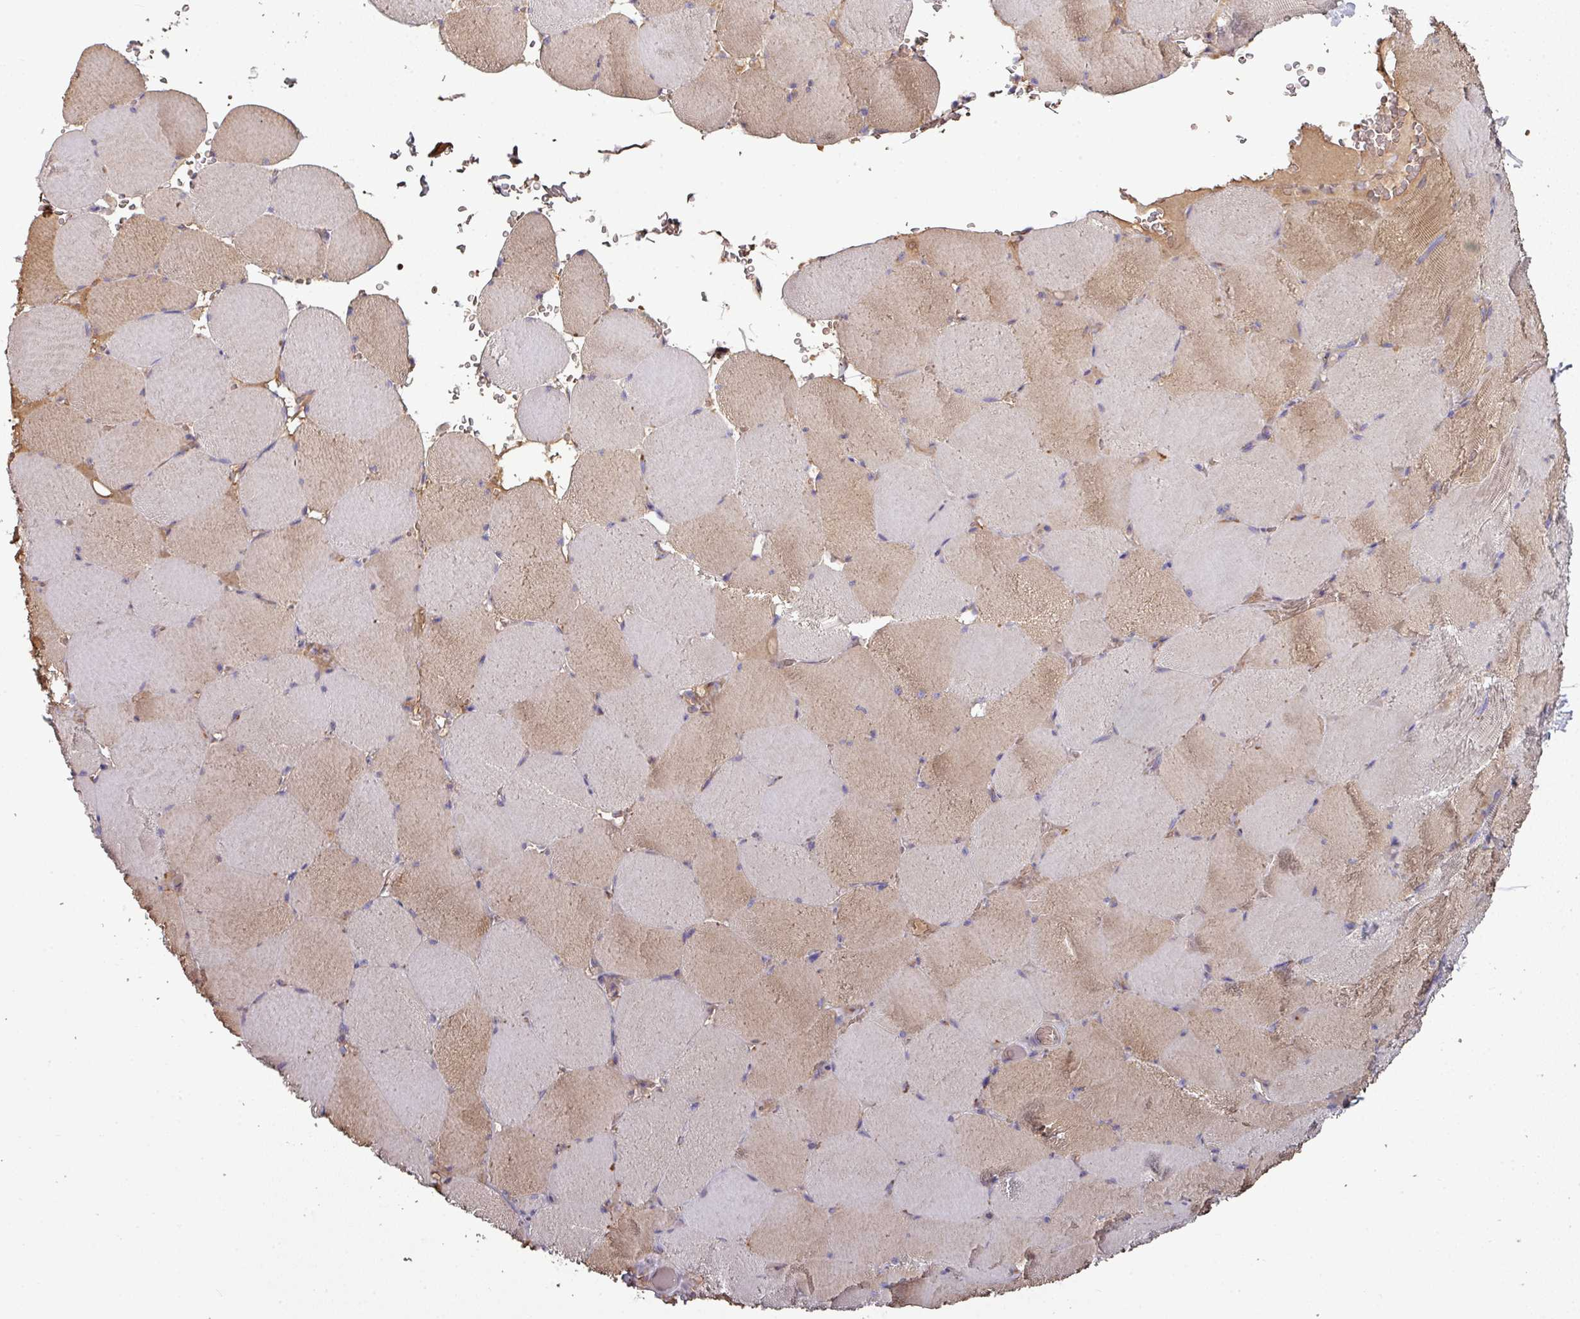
{"staining": {"intensity": "moderate", "quantity": "25%-75%", "location": "cytoplasmic/membranous"}, "tissue": "skeletal muscle", "cell_type": "Myocytes", "image_type": "normal", "snomed": [{"axis": "morphology", "description": "Normal tissue, NOS"}, {"axis": "topography", "description": "Skeletal muscle"}, {"axis": "topography", "description": "Head-Neck"}], "caption": "Immunohistochemical staining of unremarkable human skeletal muscle demonstrates 25%-75% levels of moderate cytoplasmic/membranous protein expression in about 25%-75% of myocytes.", "gene": "NHSL2", "patient": {"sex": "male", "age": 66}}